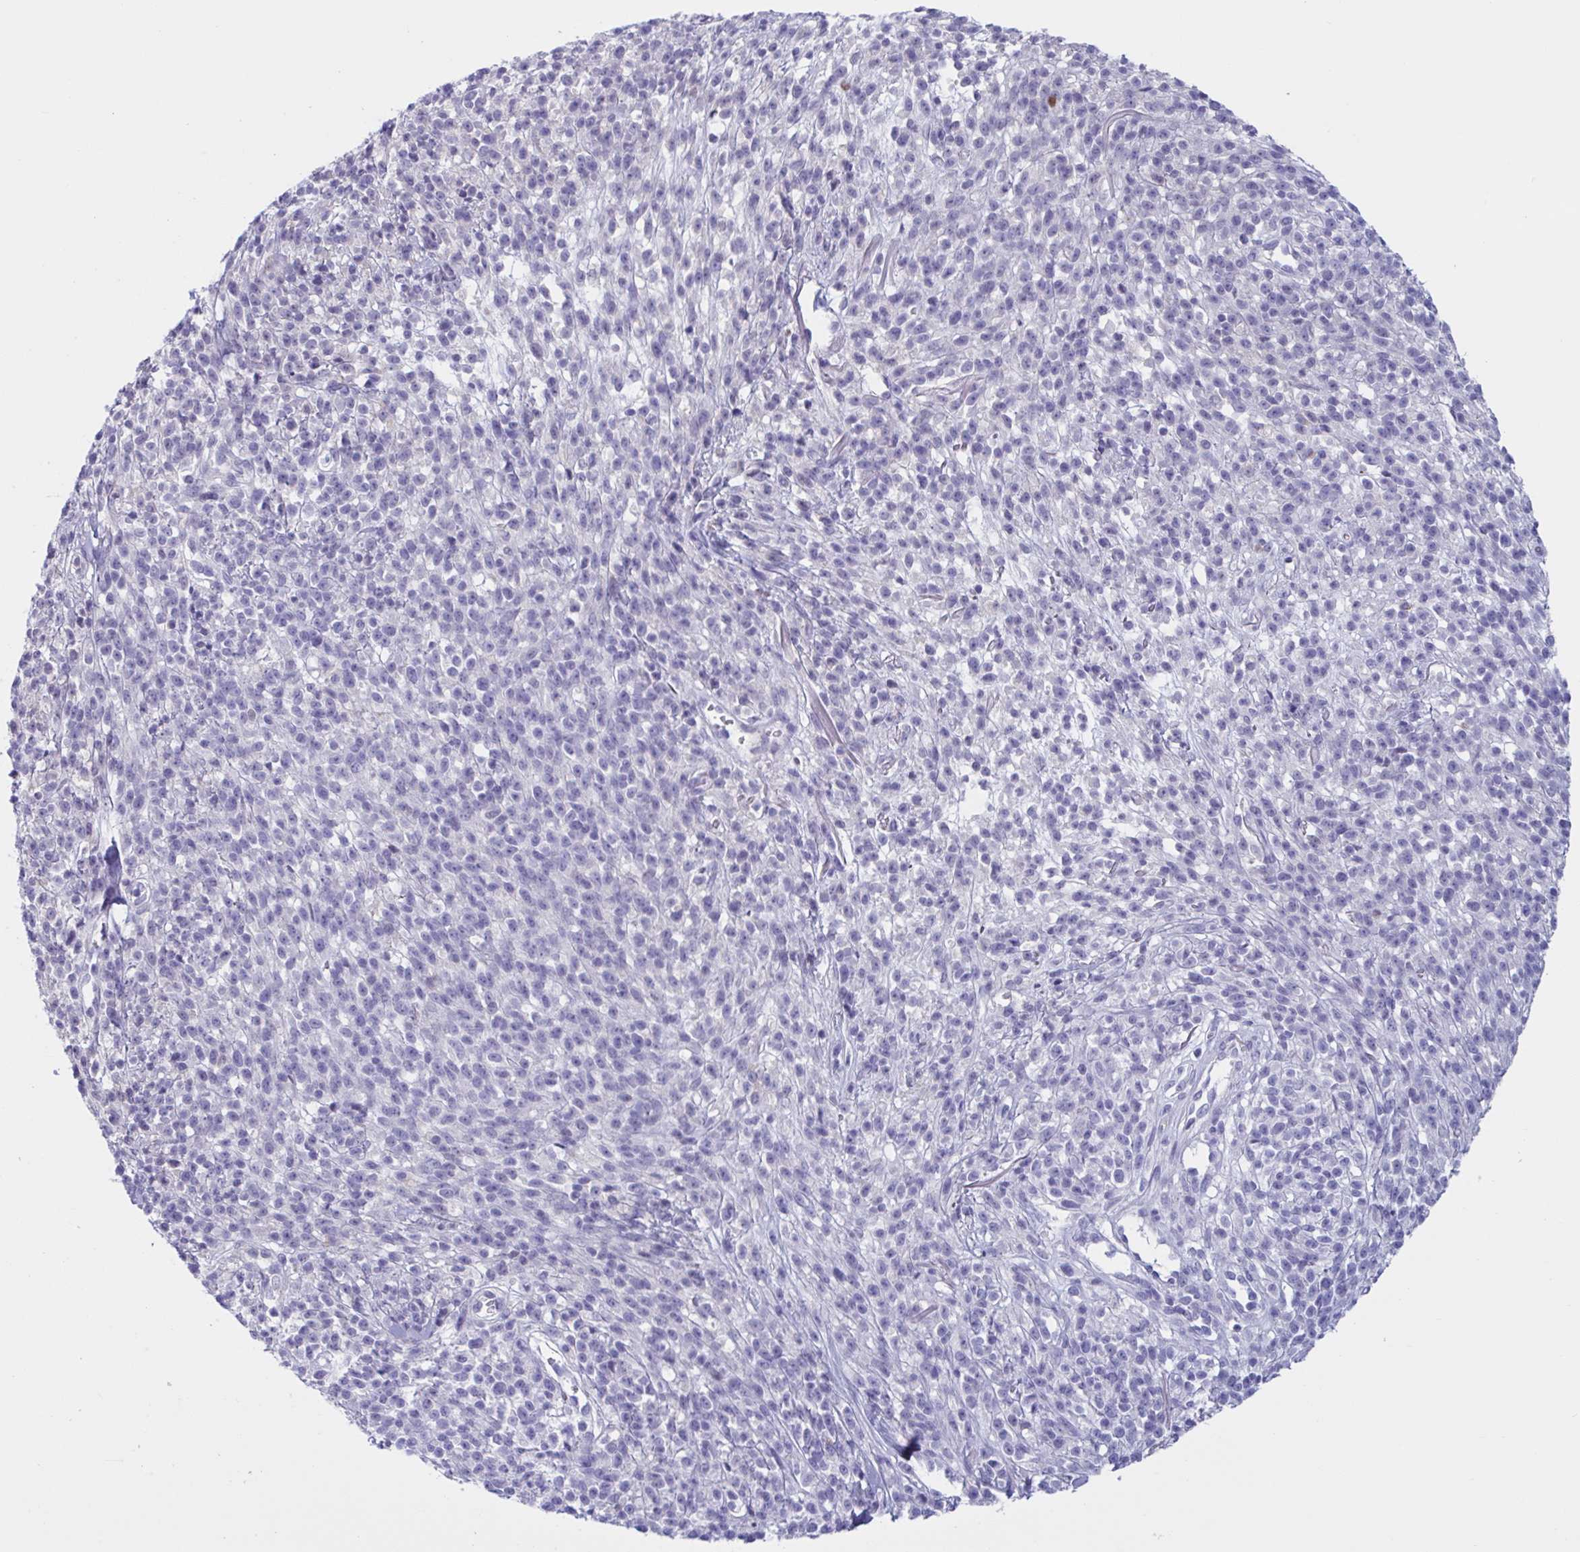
{"staining": {"intensity": "negative", "quantity": "none", "location": "none"}, "tissue": "melanoma", "cell_type": "Tumor cells", "image_type": "cancer", "snomed": [{"axis": "morphology", "description": "Malignant melanoma, NOS"}, {"axis": "topography", "description": "Skin"}, {"axis": "topography", "description": "Skin of trunk"}], "caption": "Immunohistochemistry histopathology image of human melanoma stained for a protein (brown), which demonstrates no expression in tumor cells.", "gene": "MS4A14", "patient": {"sex": "male", "age": 74}}